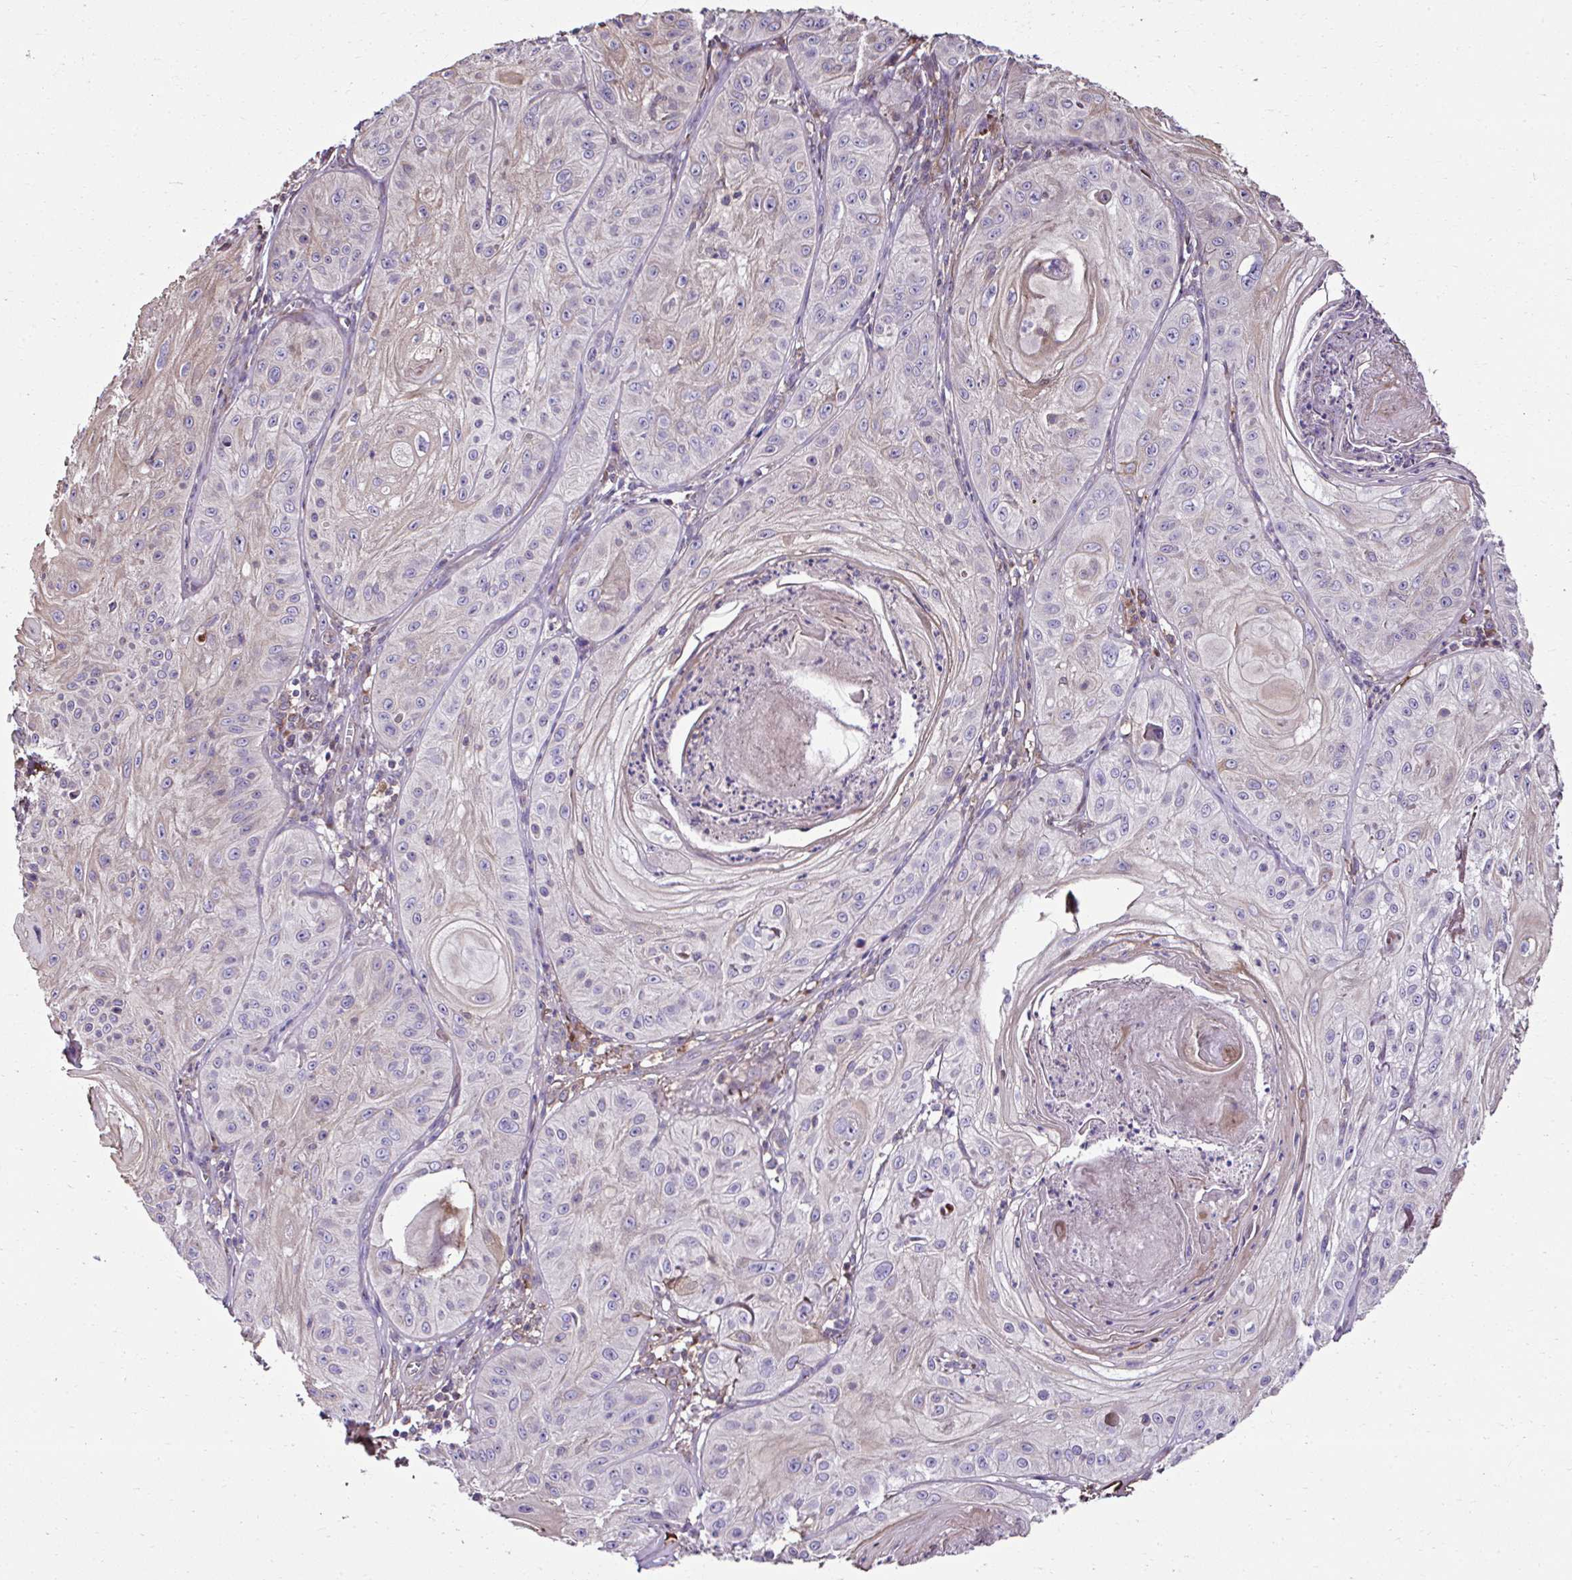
{"staining": {"intensity": "negative", "quantity": "none", "location": "none"}, "tissue": "skin cancer", "cell_type": "Tumor cells", "image_type": "cancer", "snomed": [{"axis": "morphology", "description": "Squamous cell carcinoma, NOS"}, {"axis": "topography", "description": "Skin"}], "caption": "IHC of human skin squamous cell carcinoma reveals no staining in tumor cells.", "gene": "CCDC85C", "patient": {"sex": "male", "age": 85}}